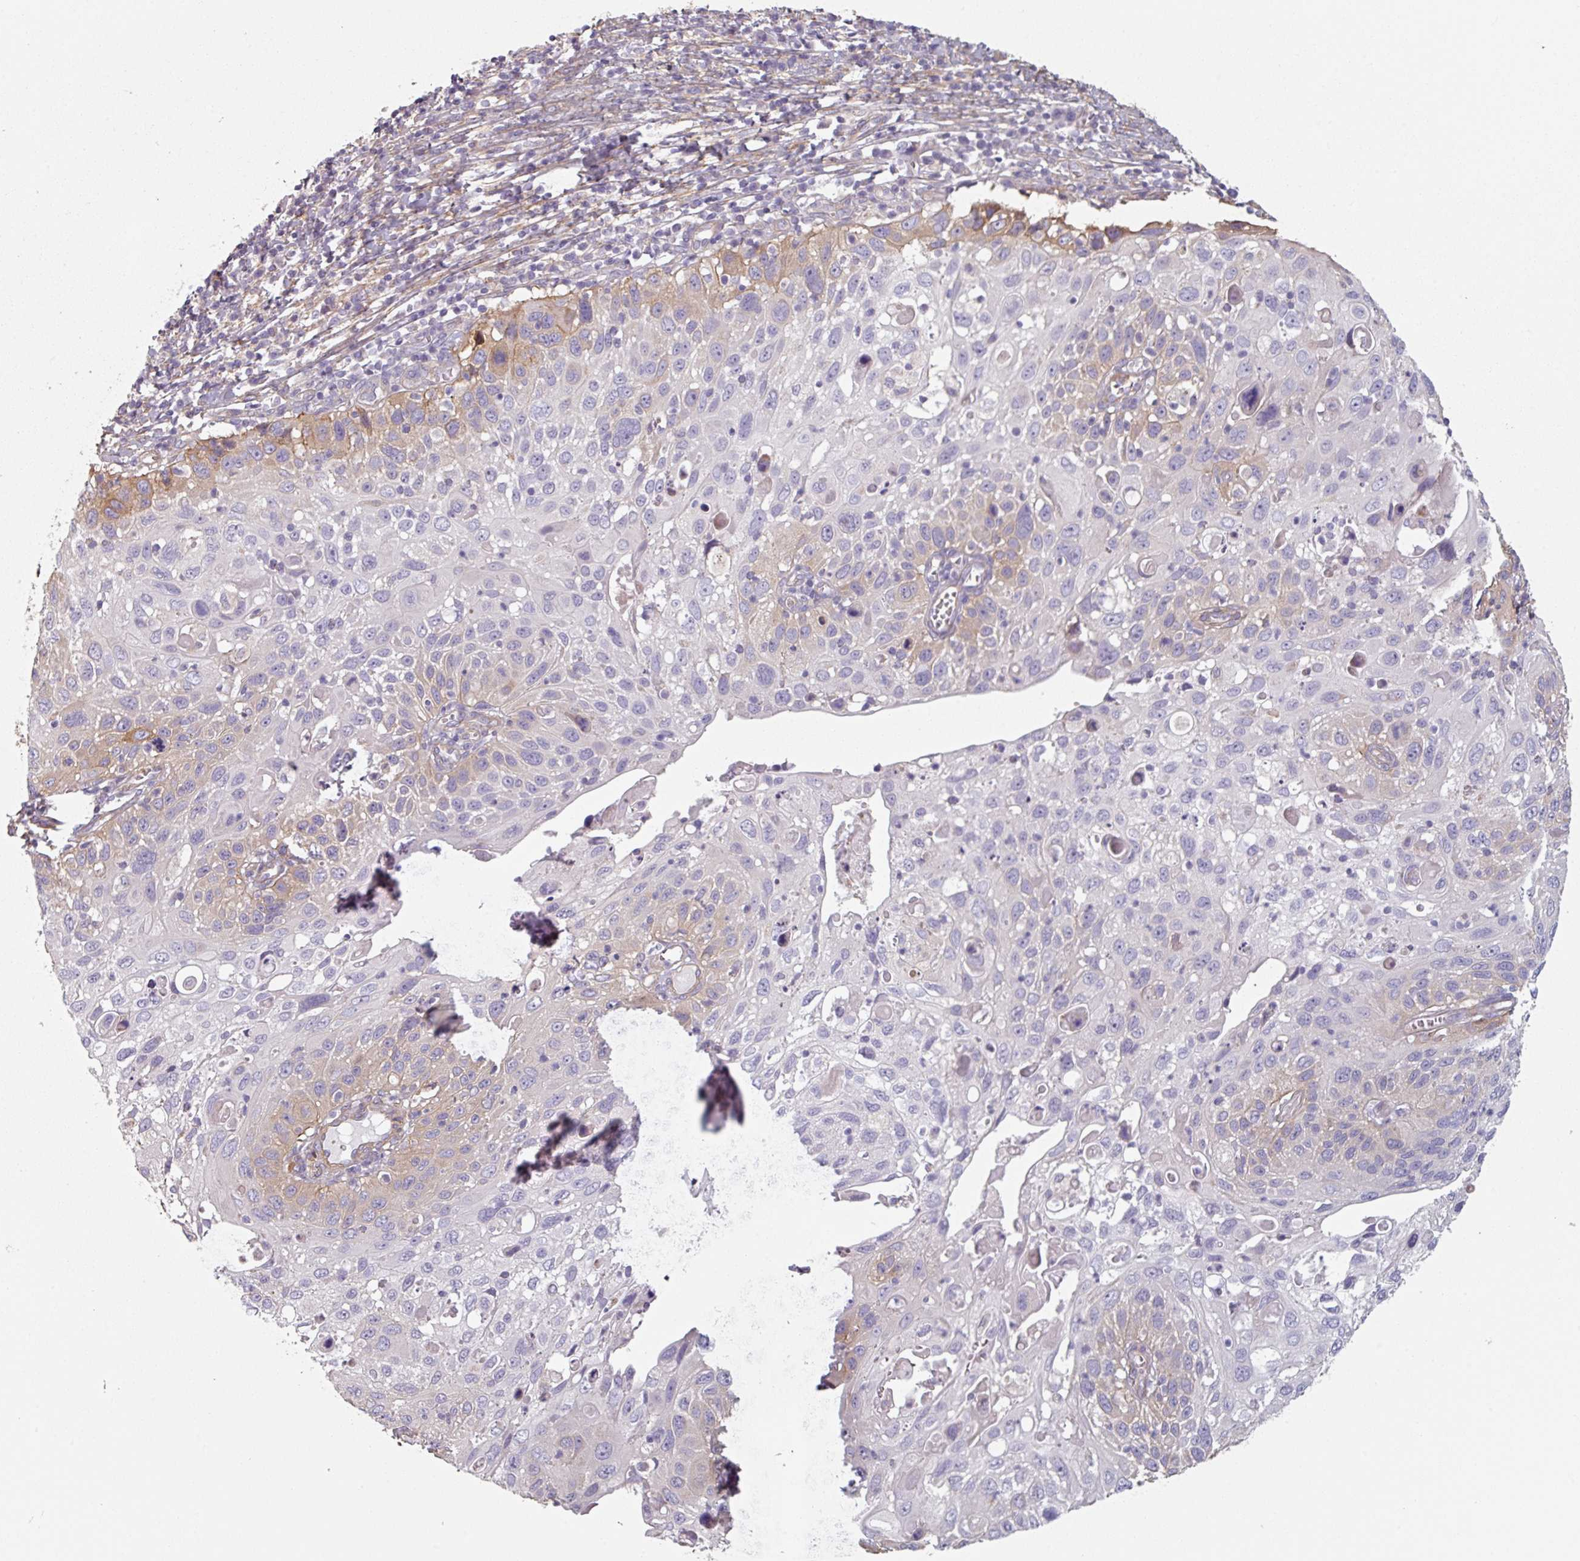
{"staining": {"intensity": "weak", "quantity": "<25%", "location": "cytoplasmic/membranous"}, "tissue": "cervical cancer", "cell_type": "Tumor cells", "image_type": "cancer", "snomed": [{"axis": "morphology", "description": "Squamous cell carcinoma, NOS"}, {"axis": "topography", "description": "Cervix"}], "caption": "A photomicrograph of cervical cancer stained for a protein displays no brown staining in tumor cells.", "gene": "GSTA4", "patient": {"sex": "female", "age": 70}}